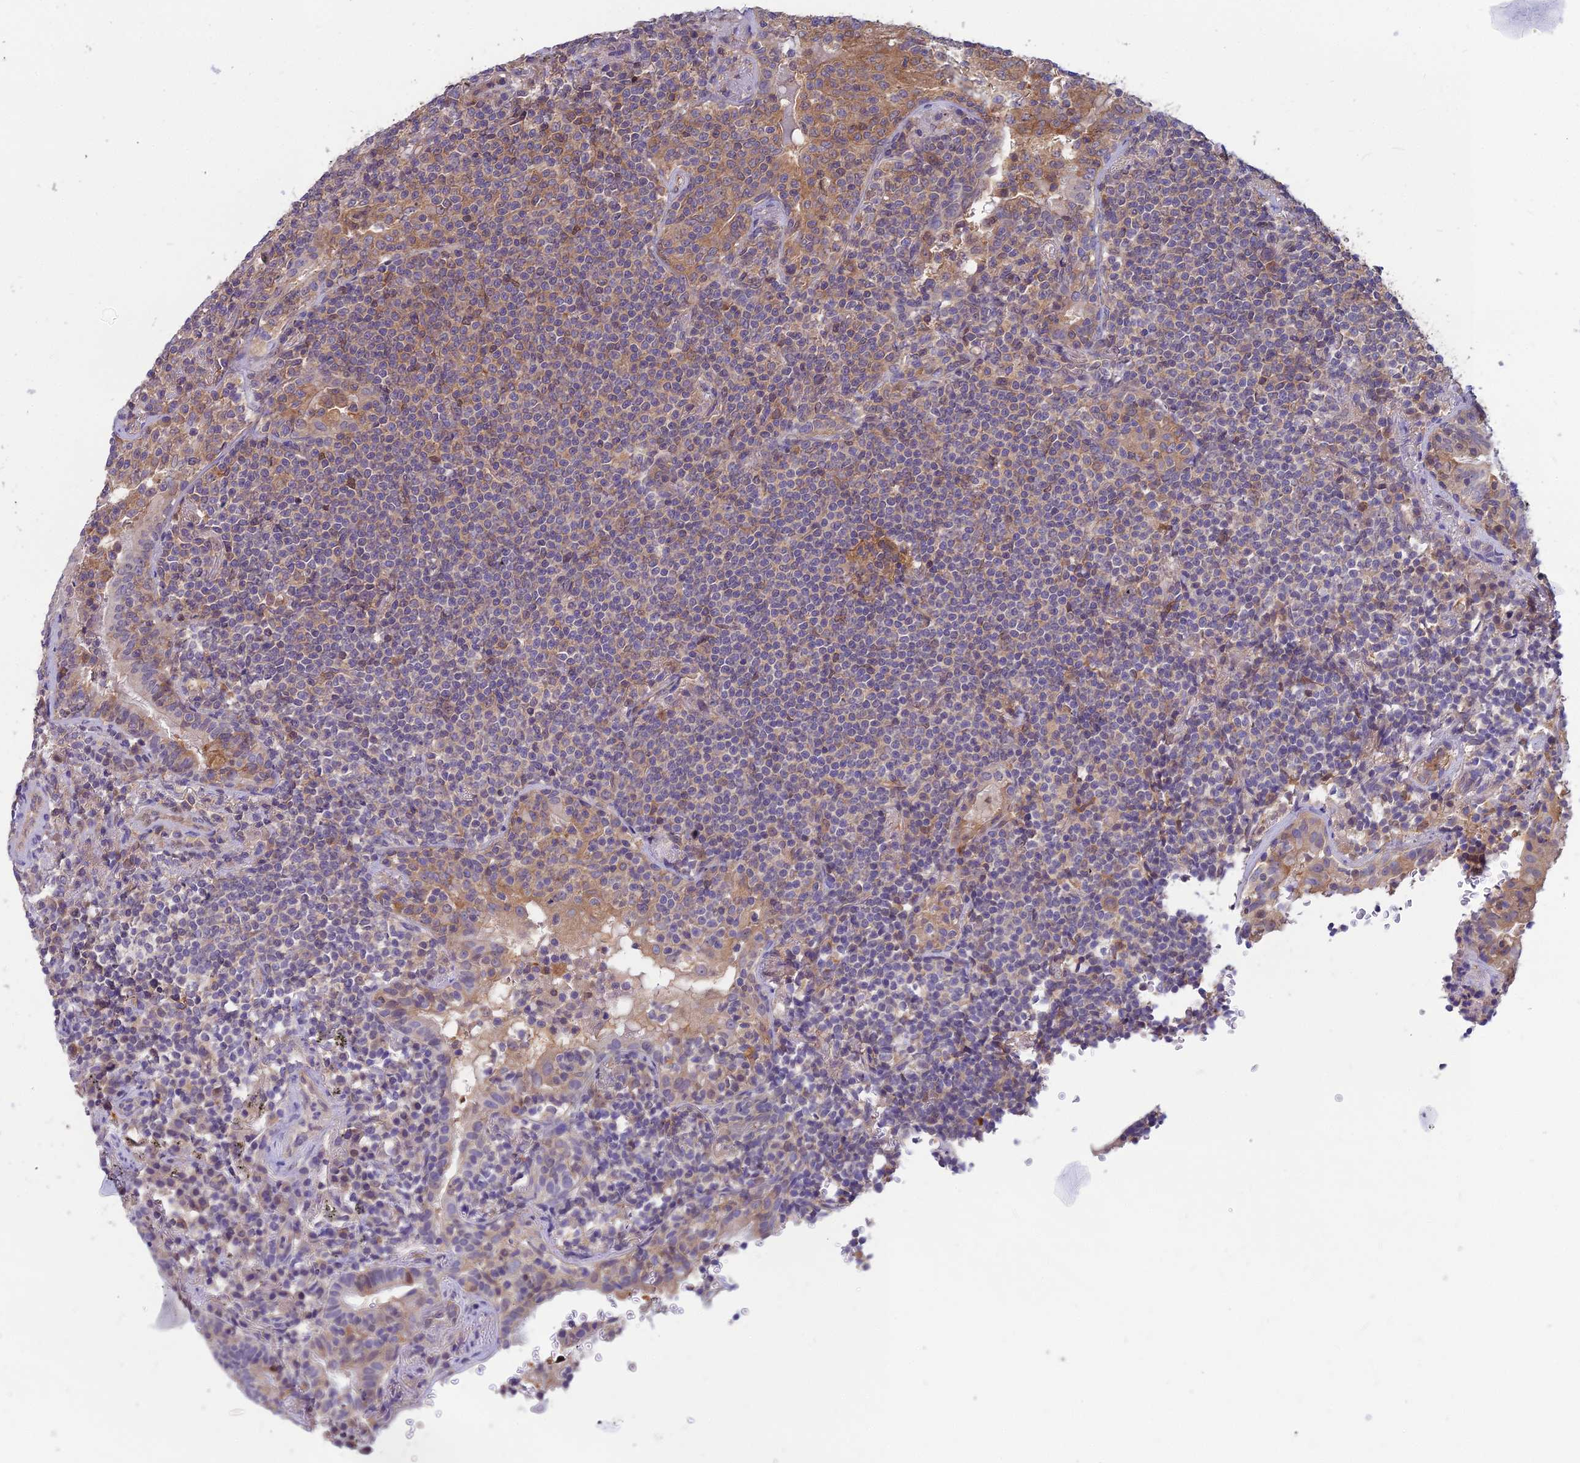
{"staining": {"intensity": "weak", "quantity": "25%-75%", "location": "cytoplasmic/membranous"}, "tissue": "lymphoma", "cell_type": "Tumor cells", "image_type": "cancer", "snomed": [{"axis": "morphology", "description": "Malignant lymphoma, non-Hodgkin's type, Low grade"}, {"axis": "topography", "description": "Lung"}], "caption": "Human low-grade malignant lymphoma, non-Hodgkin's type stained with a protein marker reveals weak staining in tumor cells.", "gene": "MVD", "patient": {"sex": "female", "age": 71}}